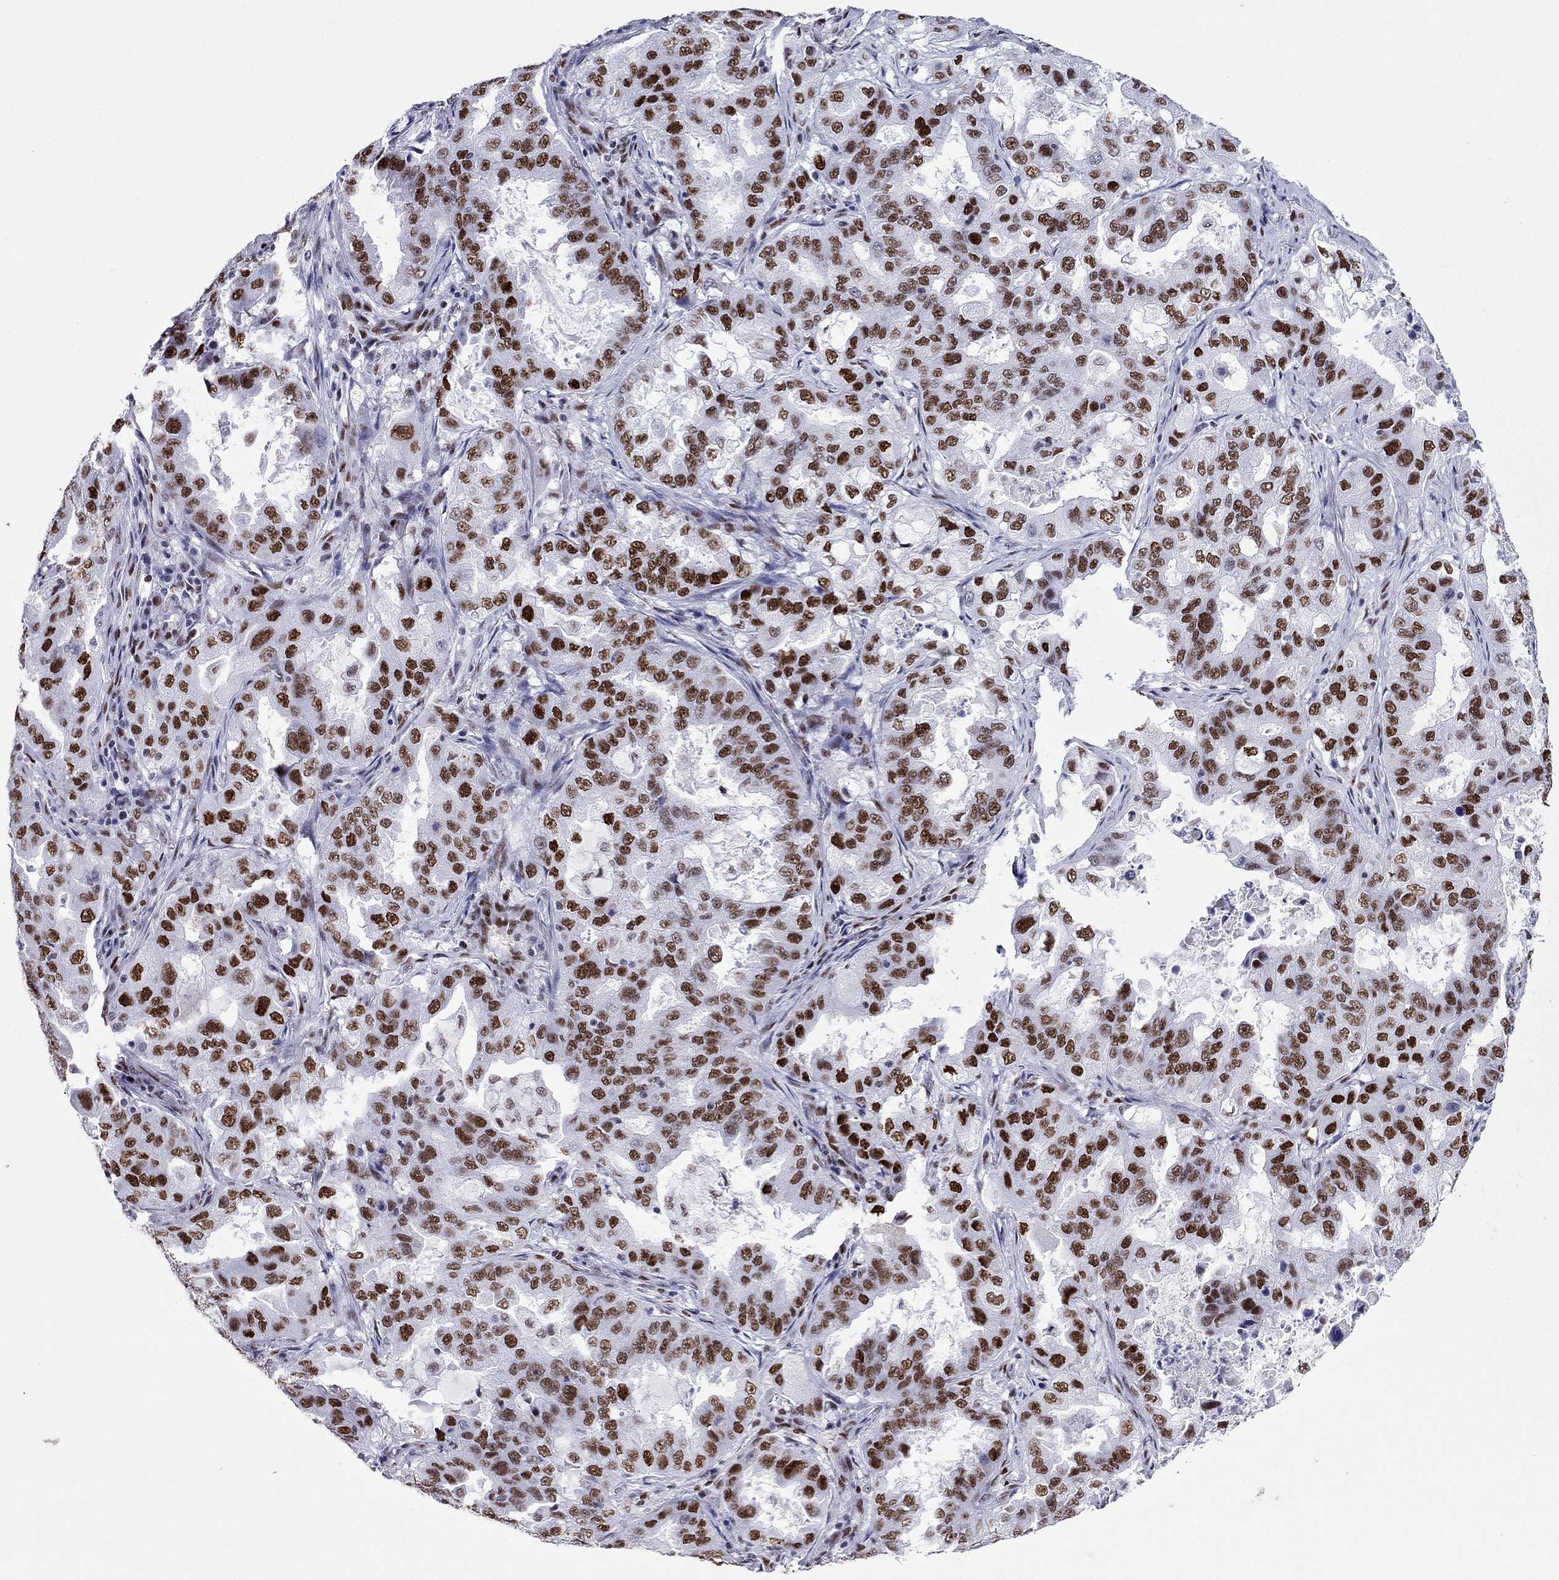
{"staining": {"intensity": "strong", "quantity": ">75%", "location": "nuclear"}, "tissue": "lung cancer", "cell_type": "Tumor cells", "image_type": "cancer", "snomed": [{"axis": "morphology", "description": "Adenocarcinoma, NOS"}, {"axis": "topography", "description": "Lung"}], "caption": "Tumor cells show high levels of strong nuclear positivity in about >75% of cells in human adenocarcinoma (lung).", "gene": "PPM1G", "patient": {"sex": "female", "age": 61}}